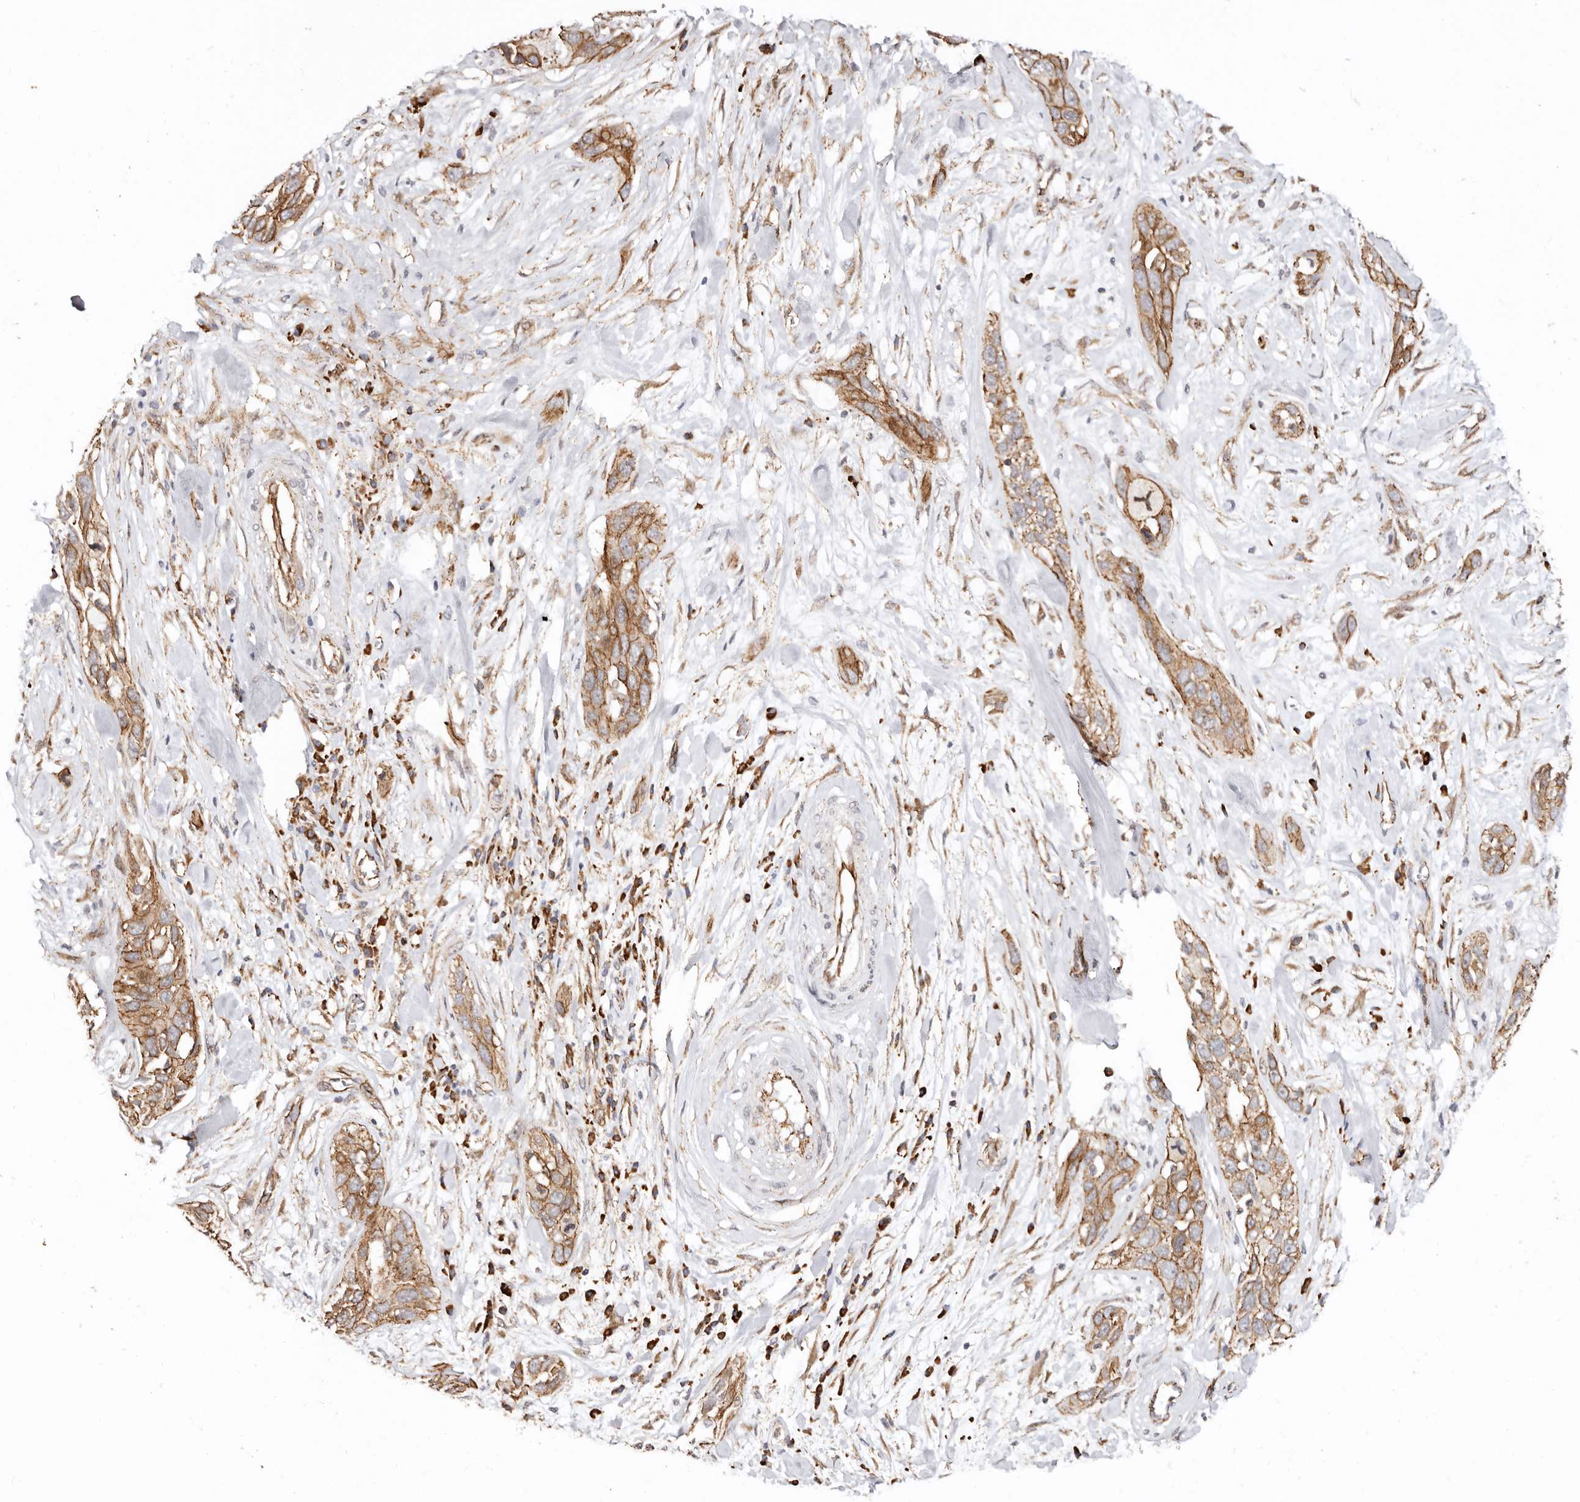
{"staining": {"intensity": "moderate", "quantity": ">75%", "location": "cytoplasmic/membranous"}, "tissue": "pancreatic cancer", "cell_type": "Tumor cells", "image_type": "cancer", "snomed": [{"axis": "morphology", "description": "Adenocarcinoma, NOS"}, {"axis": "topography", "description": "Pancreas"}], "caption": "The immunohistochemical stain highlights moderate cytoplasmic/membranous positivity in tumor cells of pancreatic adenocarcinoma tissue. Using DAB (3,3'-diaminobenzidine) (brown) and hematoxylin (blue) stains, captured at high magnification using brightfield microscopy.", "gene": "CTNNB1", "patient": {"sex": "female", "age": 60}}